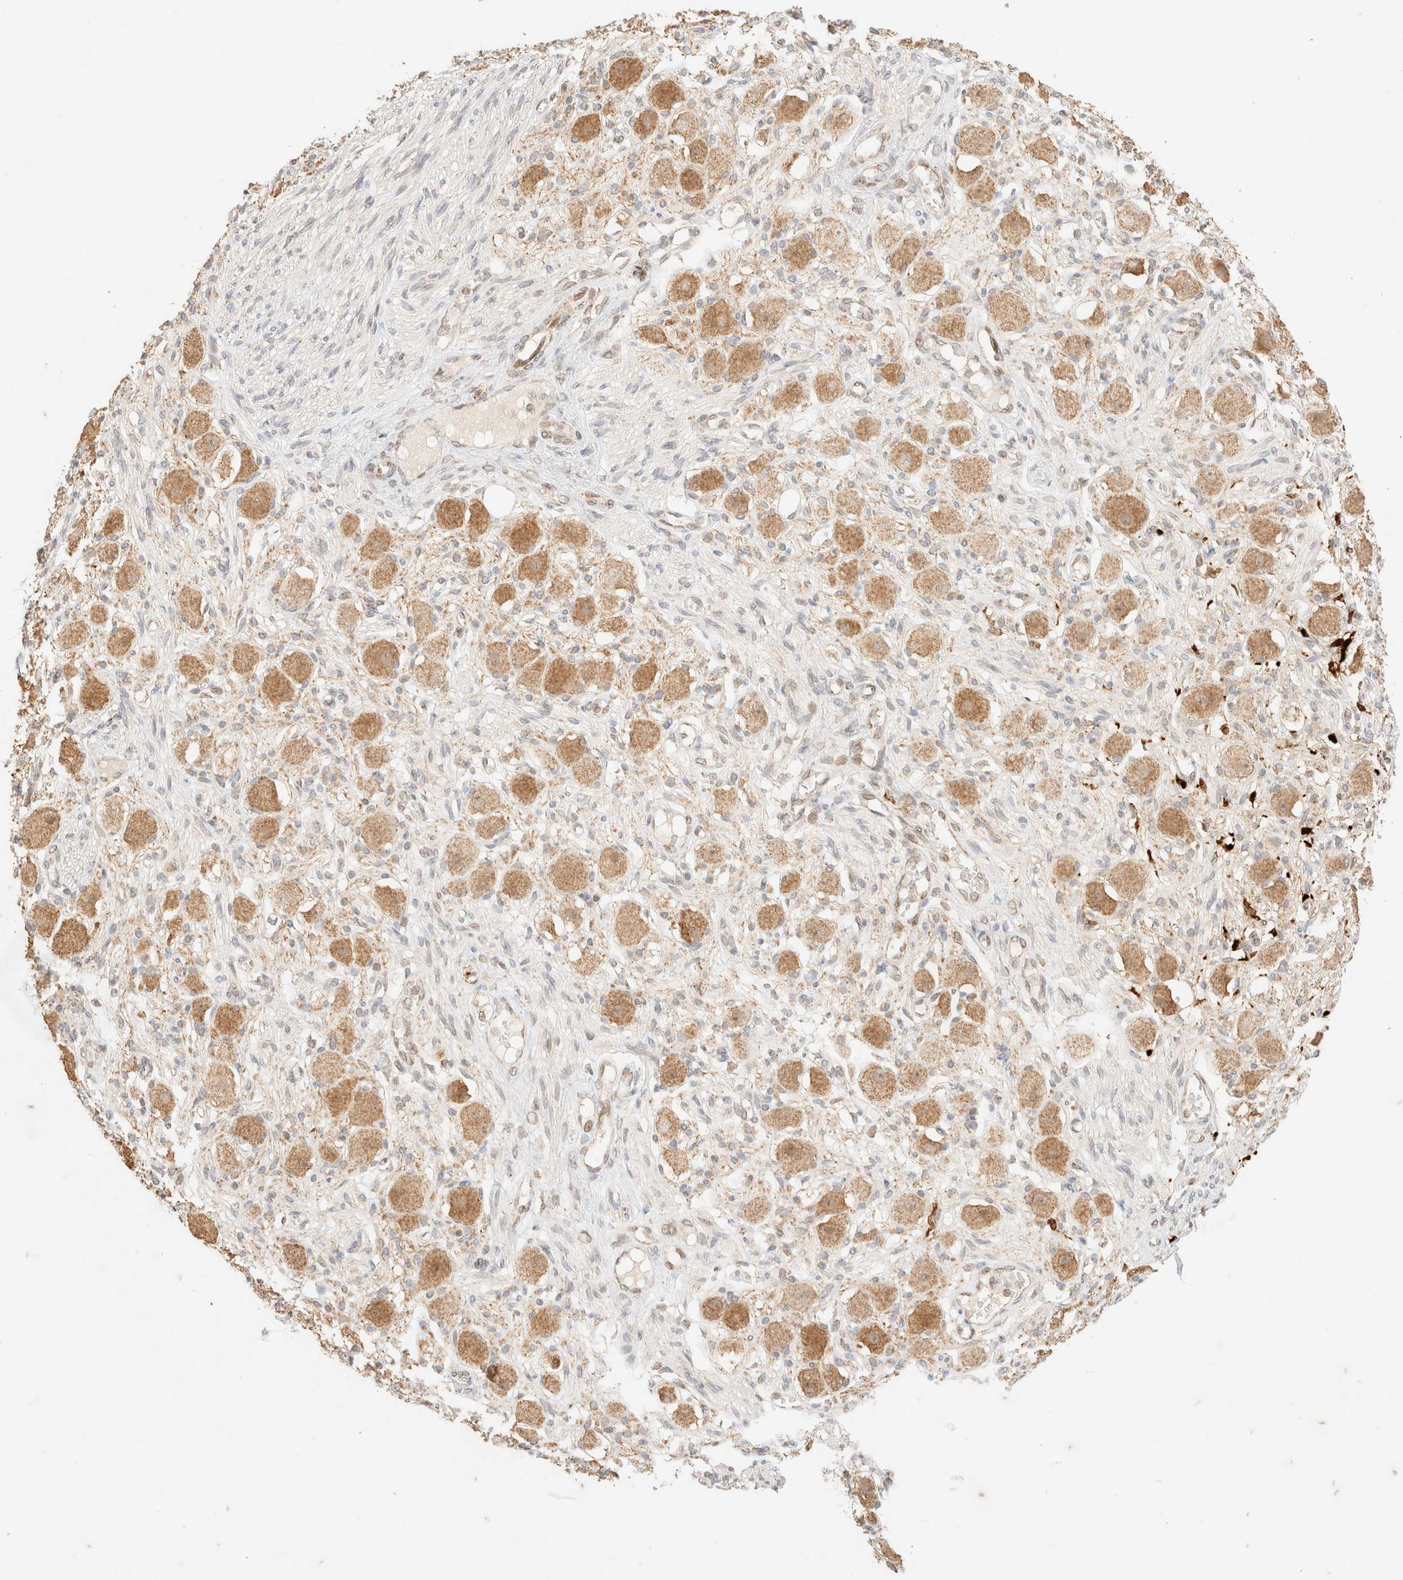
{"staining": {"intensity": "moderate", "quantity": ">75%", "location": "cytoplasmic/membranous"}, "tissue": "adipose tissue", "cell_type": "Adipocytes", "image_type": "normal", "snomed": [{"axis": "morphology", "description": "Normal tissue, NOS"}, {"axis": "topography", "description": "Kidney"}, {"axis": "topography", "description": "Peripheral nerve tissue"}], "caption": "This is a histology image of IHC staining of normal adipose tissue, which shows moderate expression in the cytoplasmic/membranous of adipocytes.", "gene": "TACO1", "patient": {"sex": "male", "age": 7}}